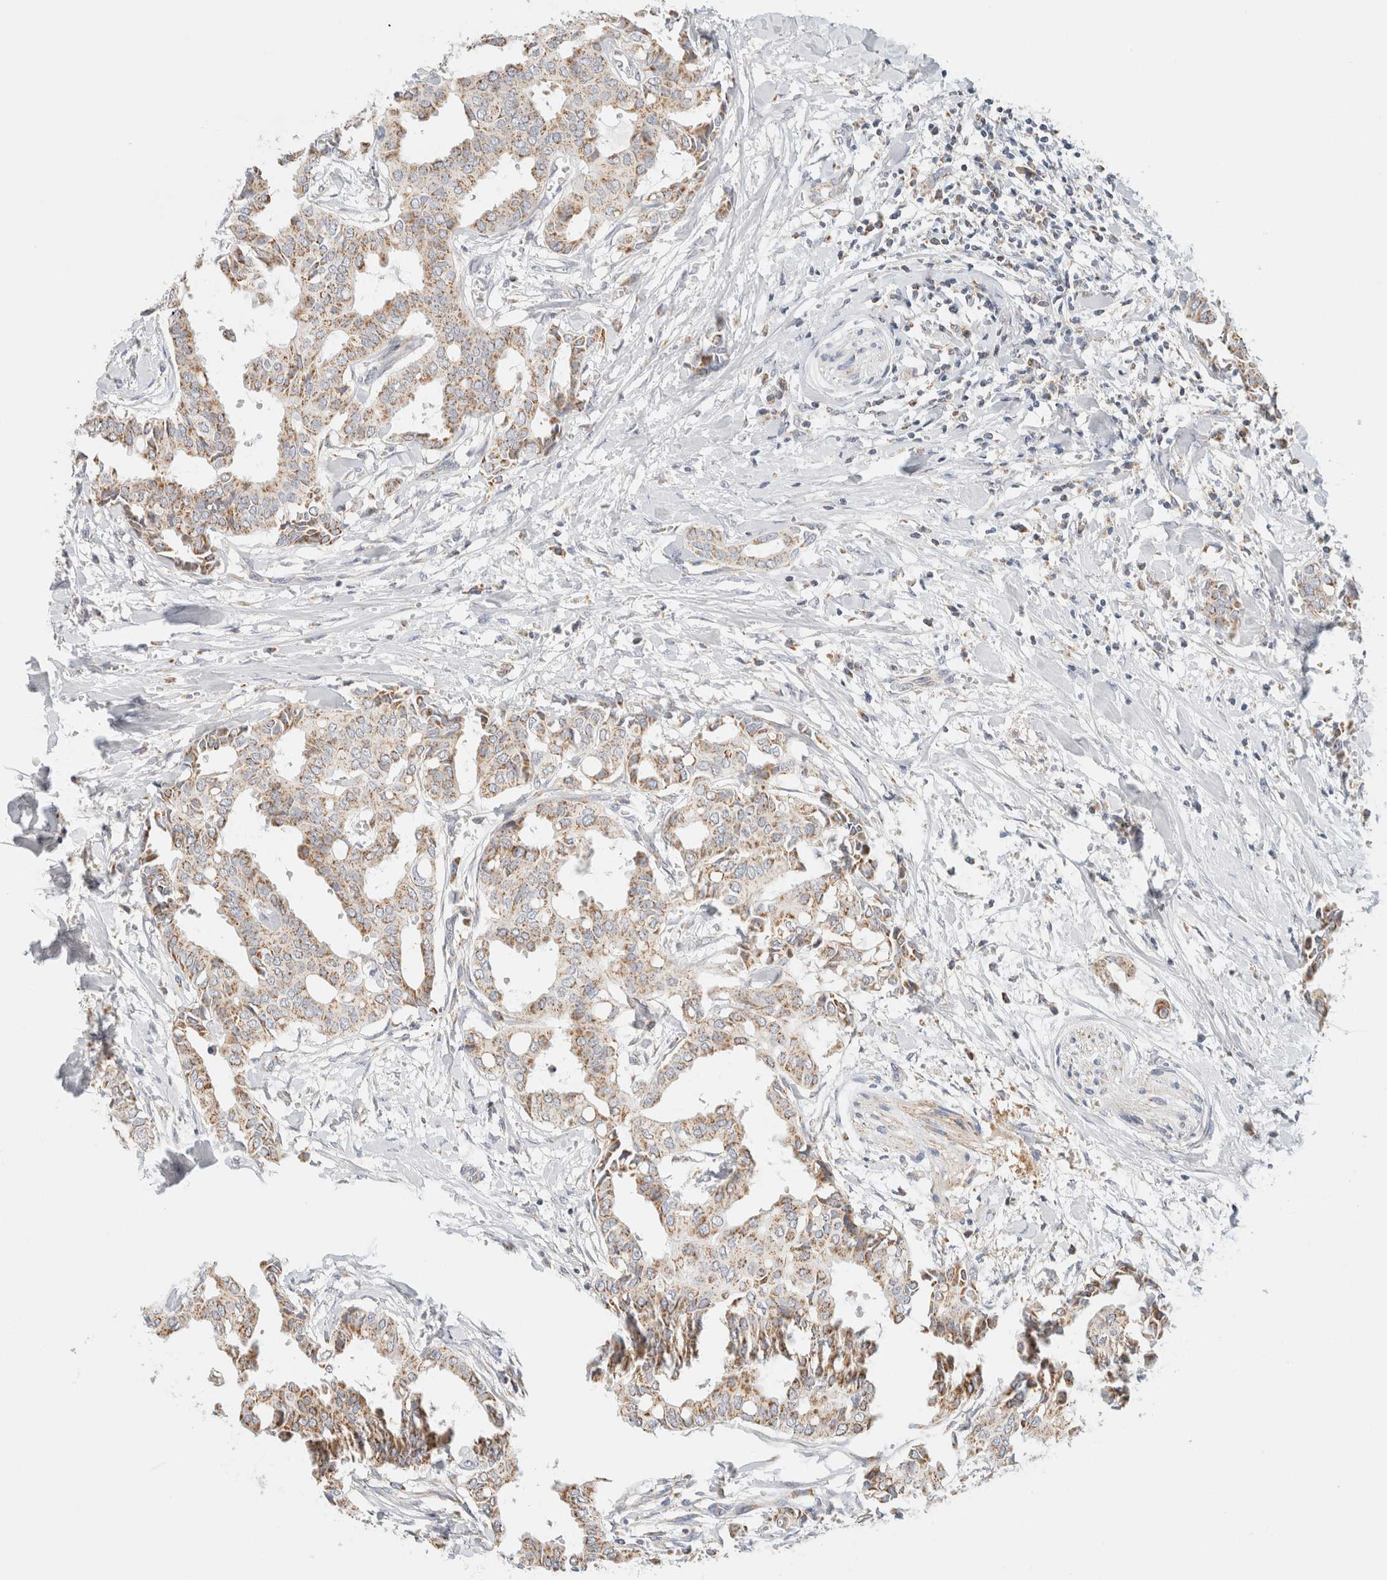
{"staining": {"intensity": "moderate", "quantity": ">75%", "location": "cytoplasmic/membranous"}, "tissue": "head and neck cancer", "cell_type": "Tumor cells", "image_type": "cancer", "snomed": [{"axis": "morphology", "description": "Adenocarcinoma, NOS"}, {"axis": "topography", "description": "Salivary gland"}, {"axis": "topography", "description": "Head-Neck"}], "caption": "This is a histology image of IHC staining of adenocarcinoma (head and neck), which shows moderate staining in the cytoplasmic/membranous of tumor cells.", "gene": "HDHD3", "patient": {"sex": "female", "age": 59}}